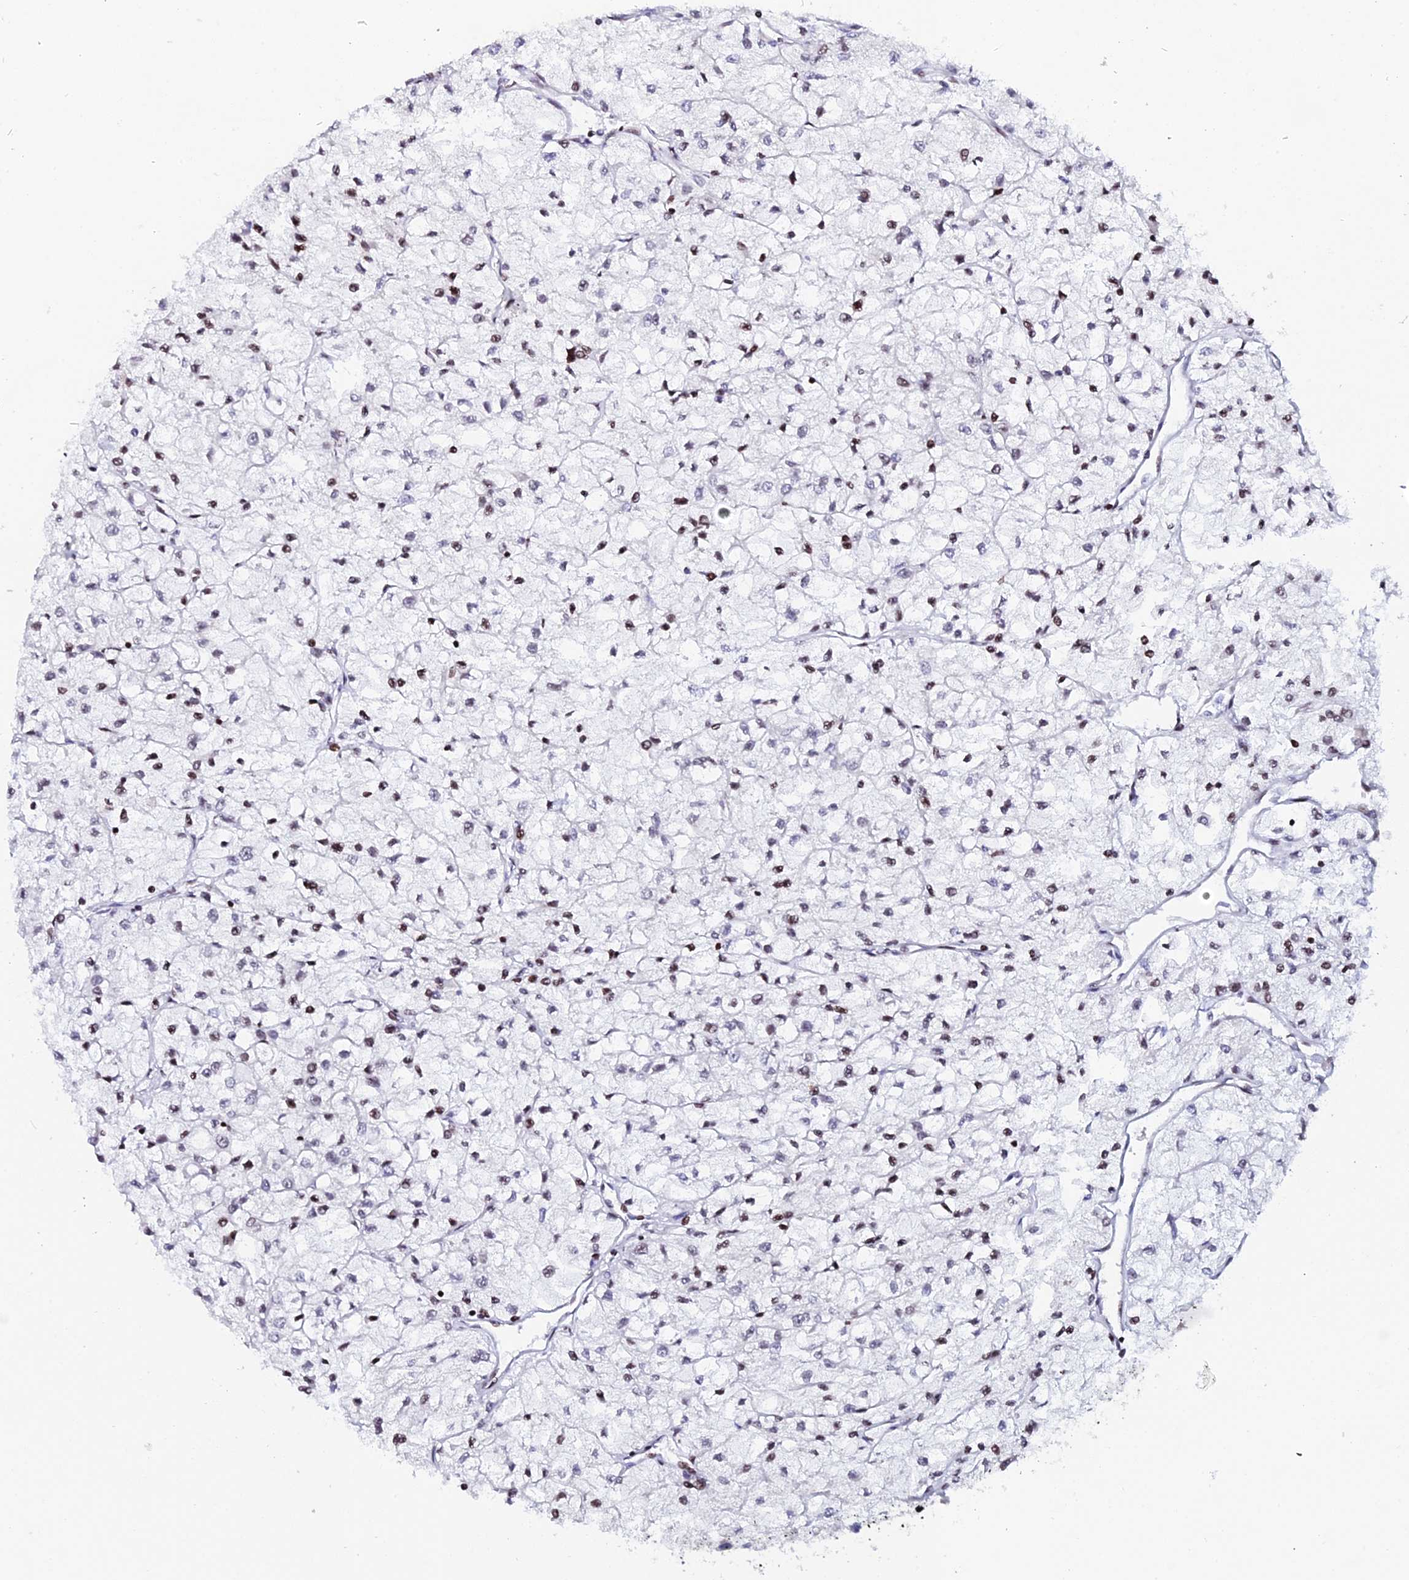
{"staining": {"intensity": "moderate", "quantity": "<25%", "location": "nuclear"}, "tissue": "renal cancer", "cell_type": "Tumor cells", "image_type": "cancer", "snomed": [{"axis": "morphology", "description": "Adenocarcinoma, NOS"}, {"axis": "topography", "description": "Kidney"}], "caption": "Tumor cells exhibit low levels of moderate nuclear positivity in approximately <25% of cells in human renal cancer (adenocarcinoma).", "gene": "MYNN", "patient": {"sex": "male", "age": 80}}